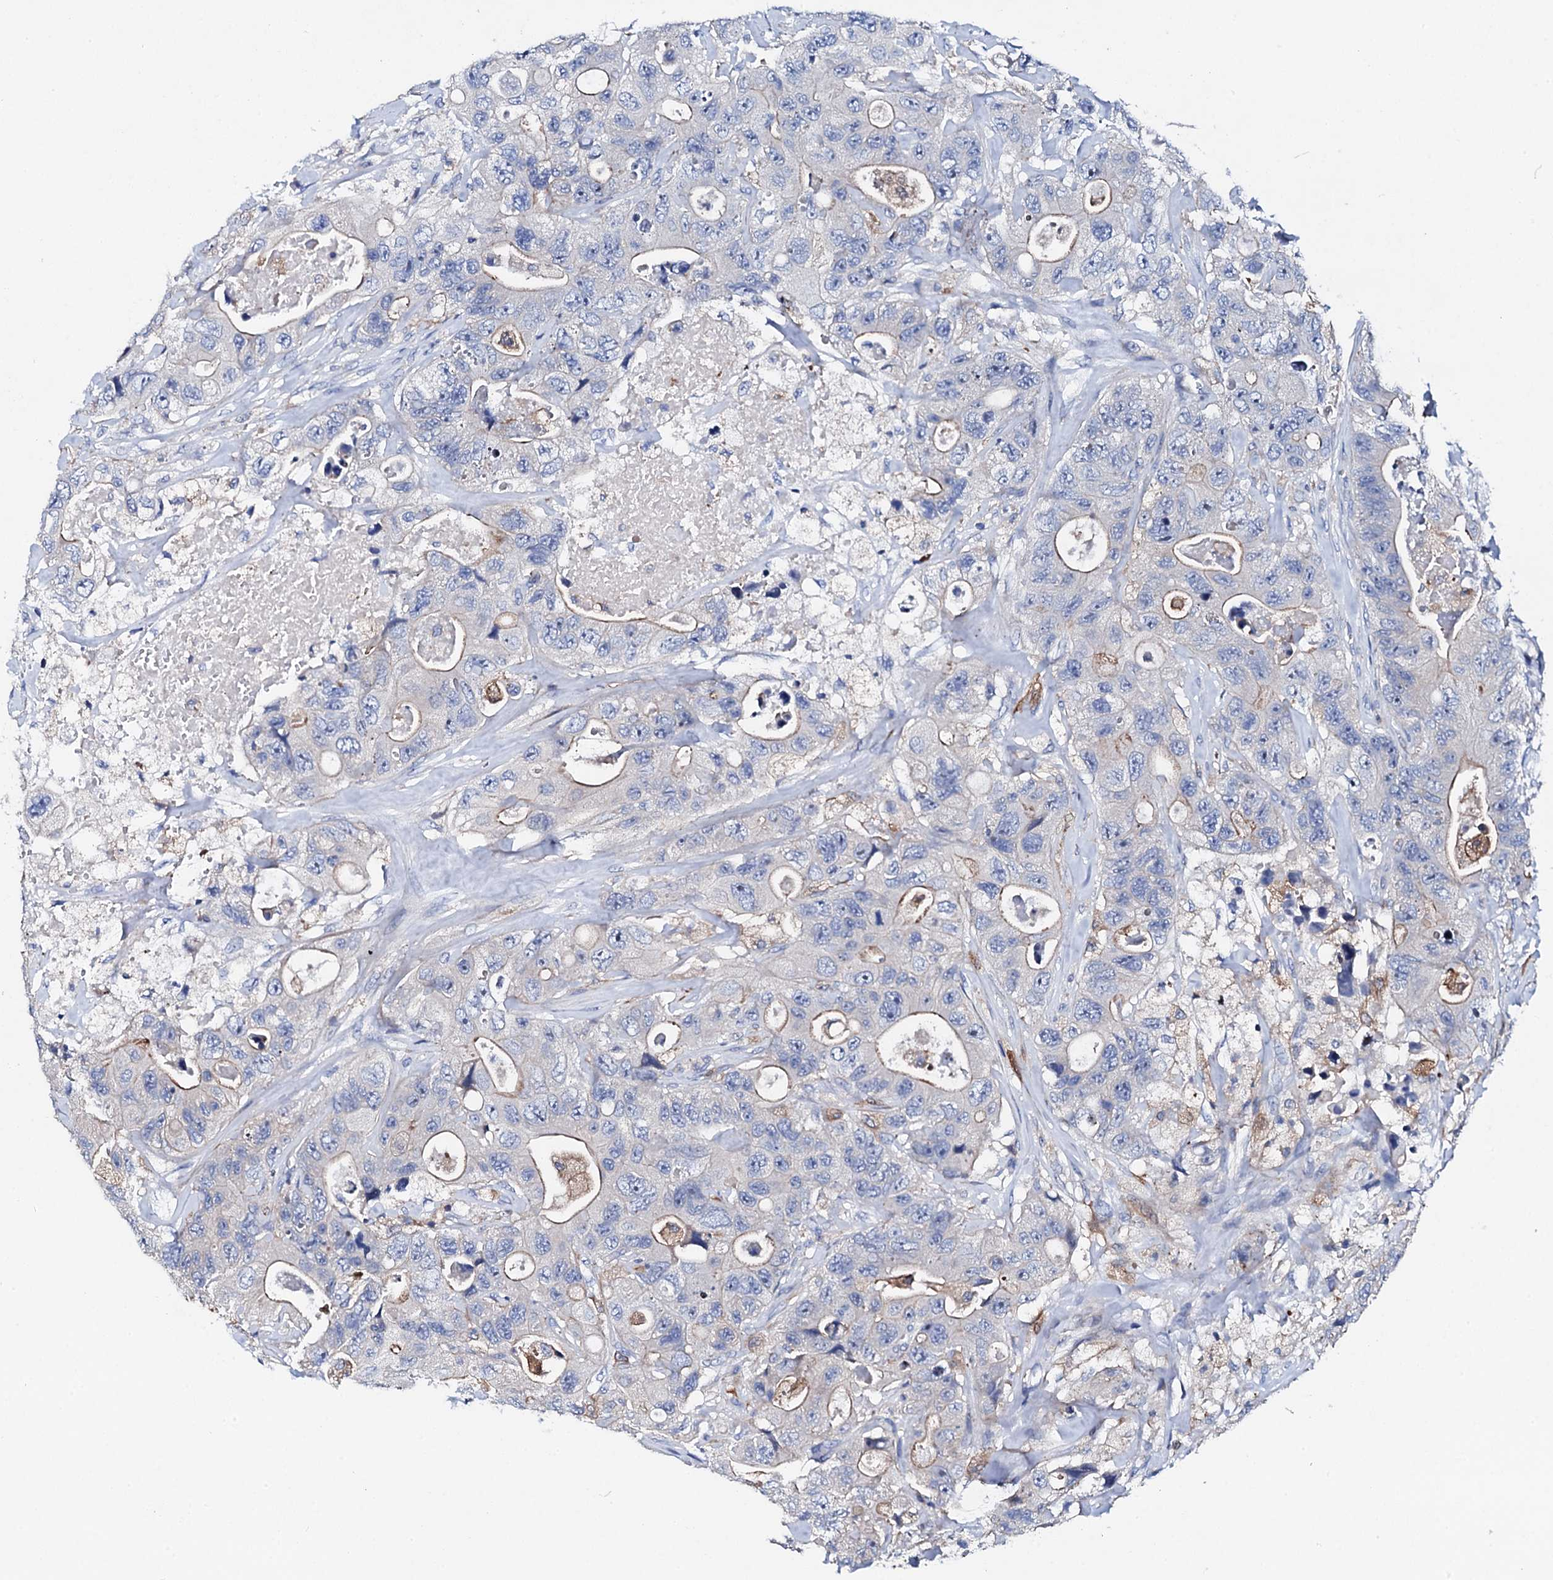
{"staining": {"intensity": "weak", "quantity": "<25%", "location": "cytoplasmic/membranous"}, "tissue": "colorectal cancer", "cell_type": "Tumor cells", "image_type": "cancer", "snomed": [{"axis": "morphology", "description": "Adenocarcinoma, NOS"}, {"axis": "topography", "description": "Colon"}], "caption": "A micrograph of human adenocarcinoma (colorectal) is negative for staining in tumor cells. (DAB (3,3'-diaminobenzidine) immunohistochemistry with hematoxylin counter stain).", "gene": "TRDN", "patient": {"sex": "female", "age": 46}}